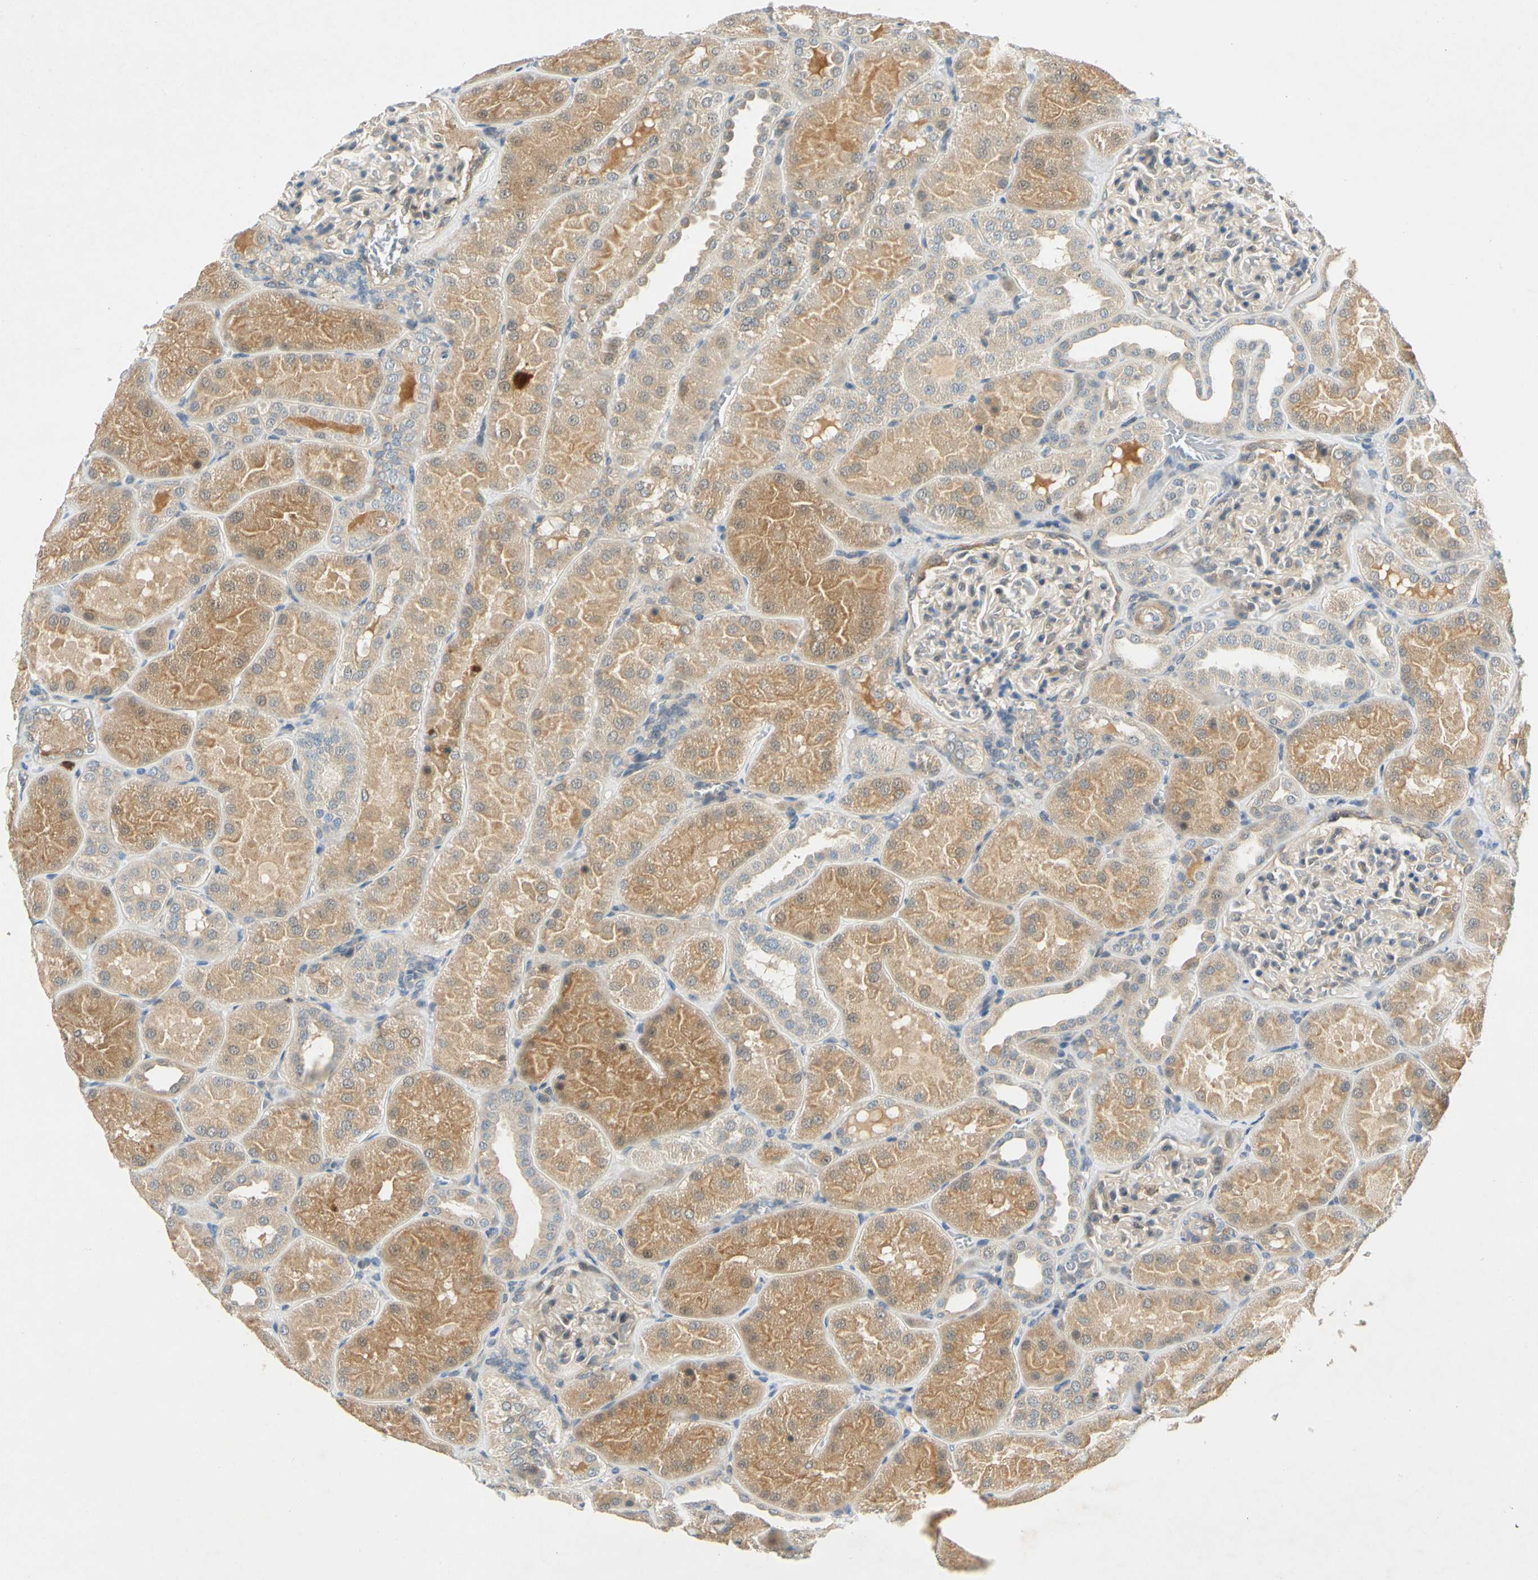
{"staining": {"intensity": "weak", "quantity": ">75%", "location": "cytoplasmic/membranous"}, "tissue": "kidney", "cell_type": "Cells in glomeruli", "image_type": "normal", "snomed": [{"axis": "morphology", "description": "Normal tissue, NOS"}, {"axis": "topography", "description": "Kidney"}], "caption": "Immunohistochemistry (IHC) image of unremarkable kidney stained for a protein (brown), which demonstrates low levels of weak cytoplasmic/membranous positivity in approximately >75% of cells in glomeruli.", "gene": "WIPI1", "patient": {"sex": "male", "age": 28}}